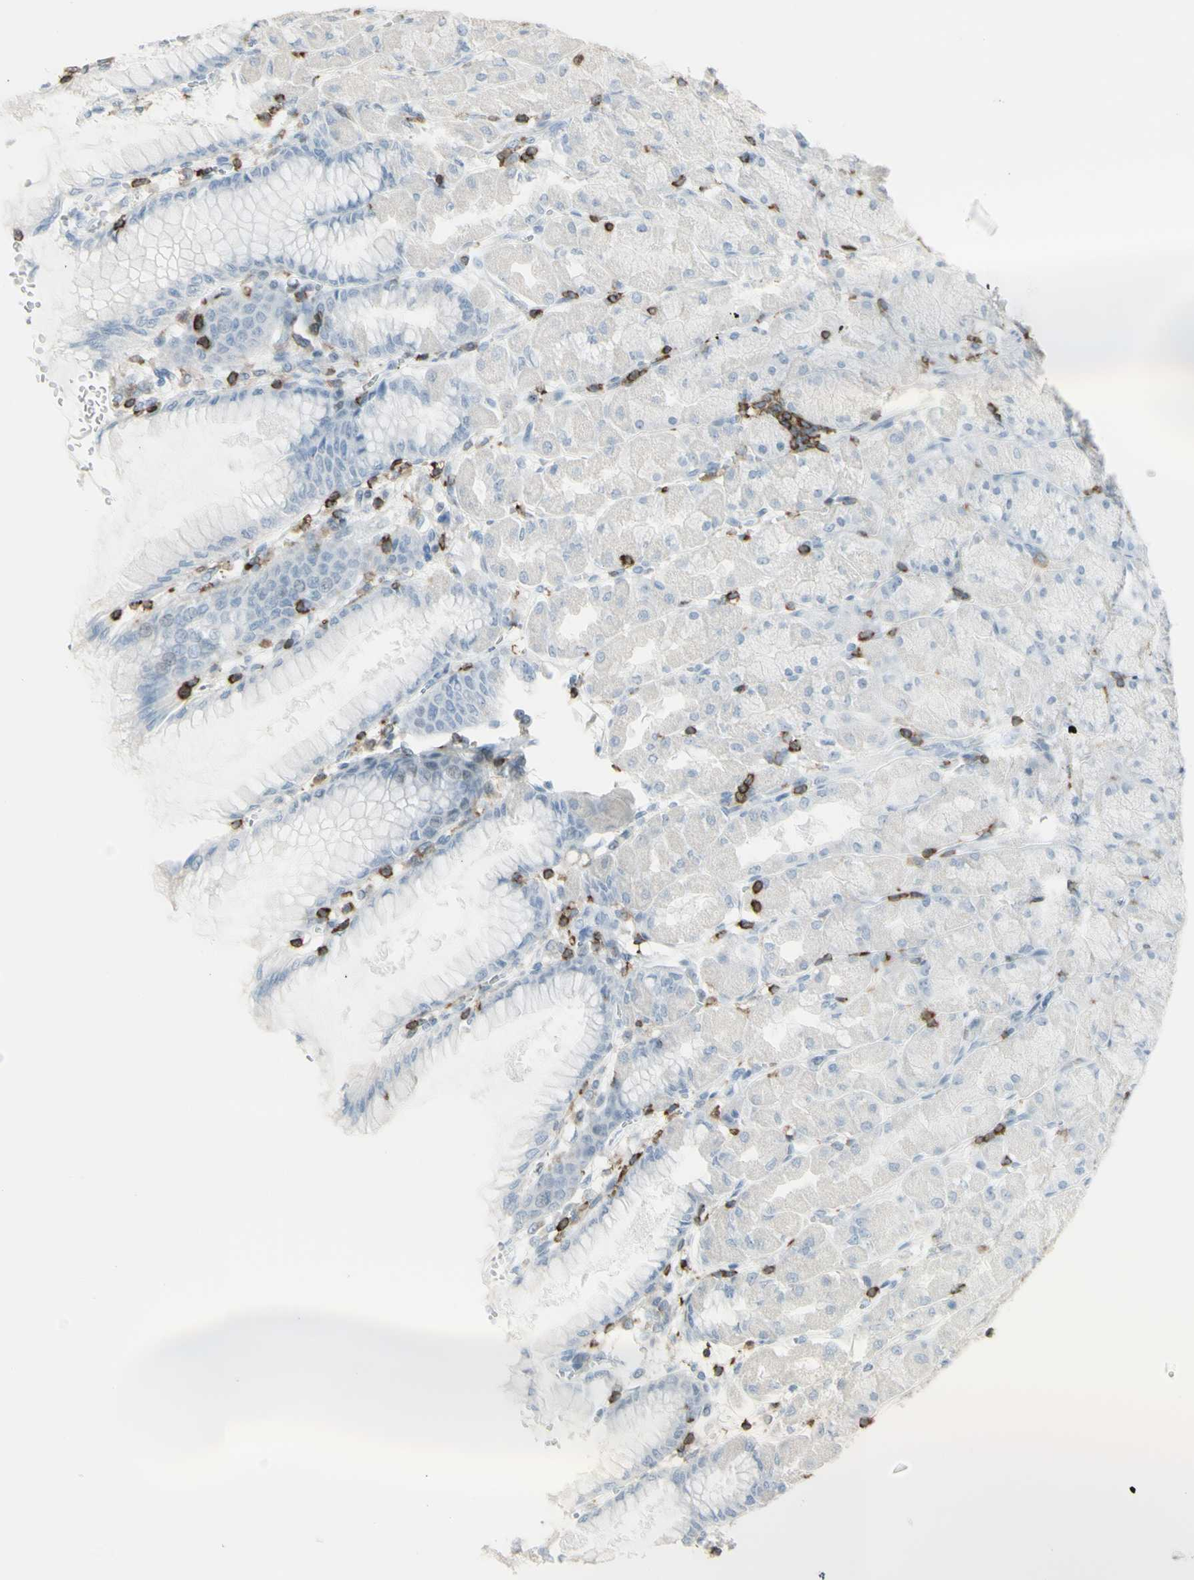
{"staining": {"intensity": "negative", "quantity": "none", "location": "none"}, "tissue": "stomach", "cell_type": "Glandular cells", "image_type": "normal", "snomed": [{"axis": "morphology", "description": "Normal tissue, NOS"}, {"axis": "topography", "description": "Stomach, upper"}], "caption": "Immunohistochemistry of unremarkable human stomach demonstrates no expression in glandular cells. (Stains: DAB (3,3'-diaminobenzidine) IHC with hematoxylin counter stain, Microscopy: brightfield microscopy at high magnification).", "gene": "NRG1", "patient": {"sex": "female", "age": 56}}